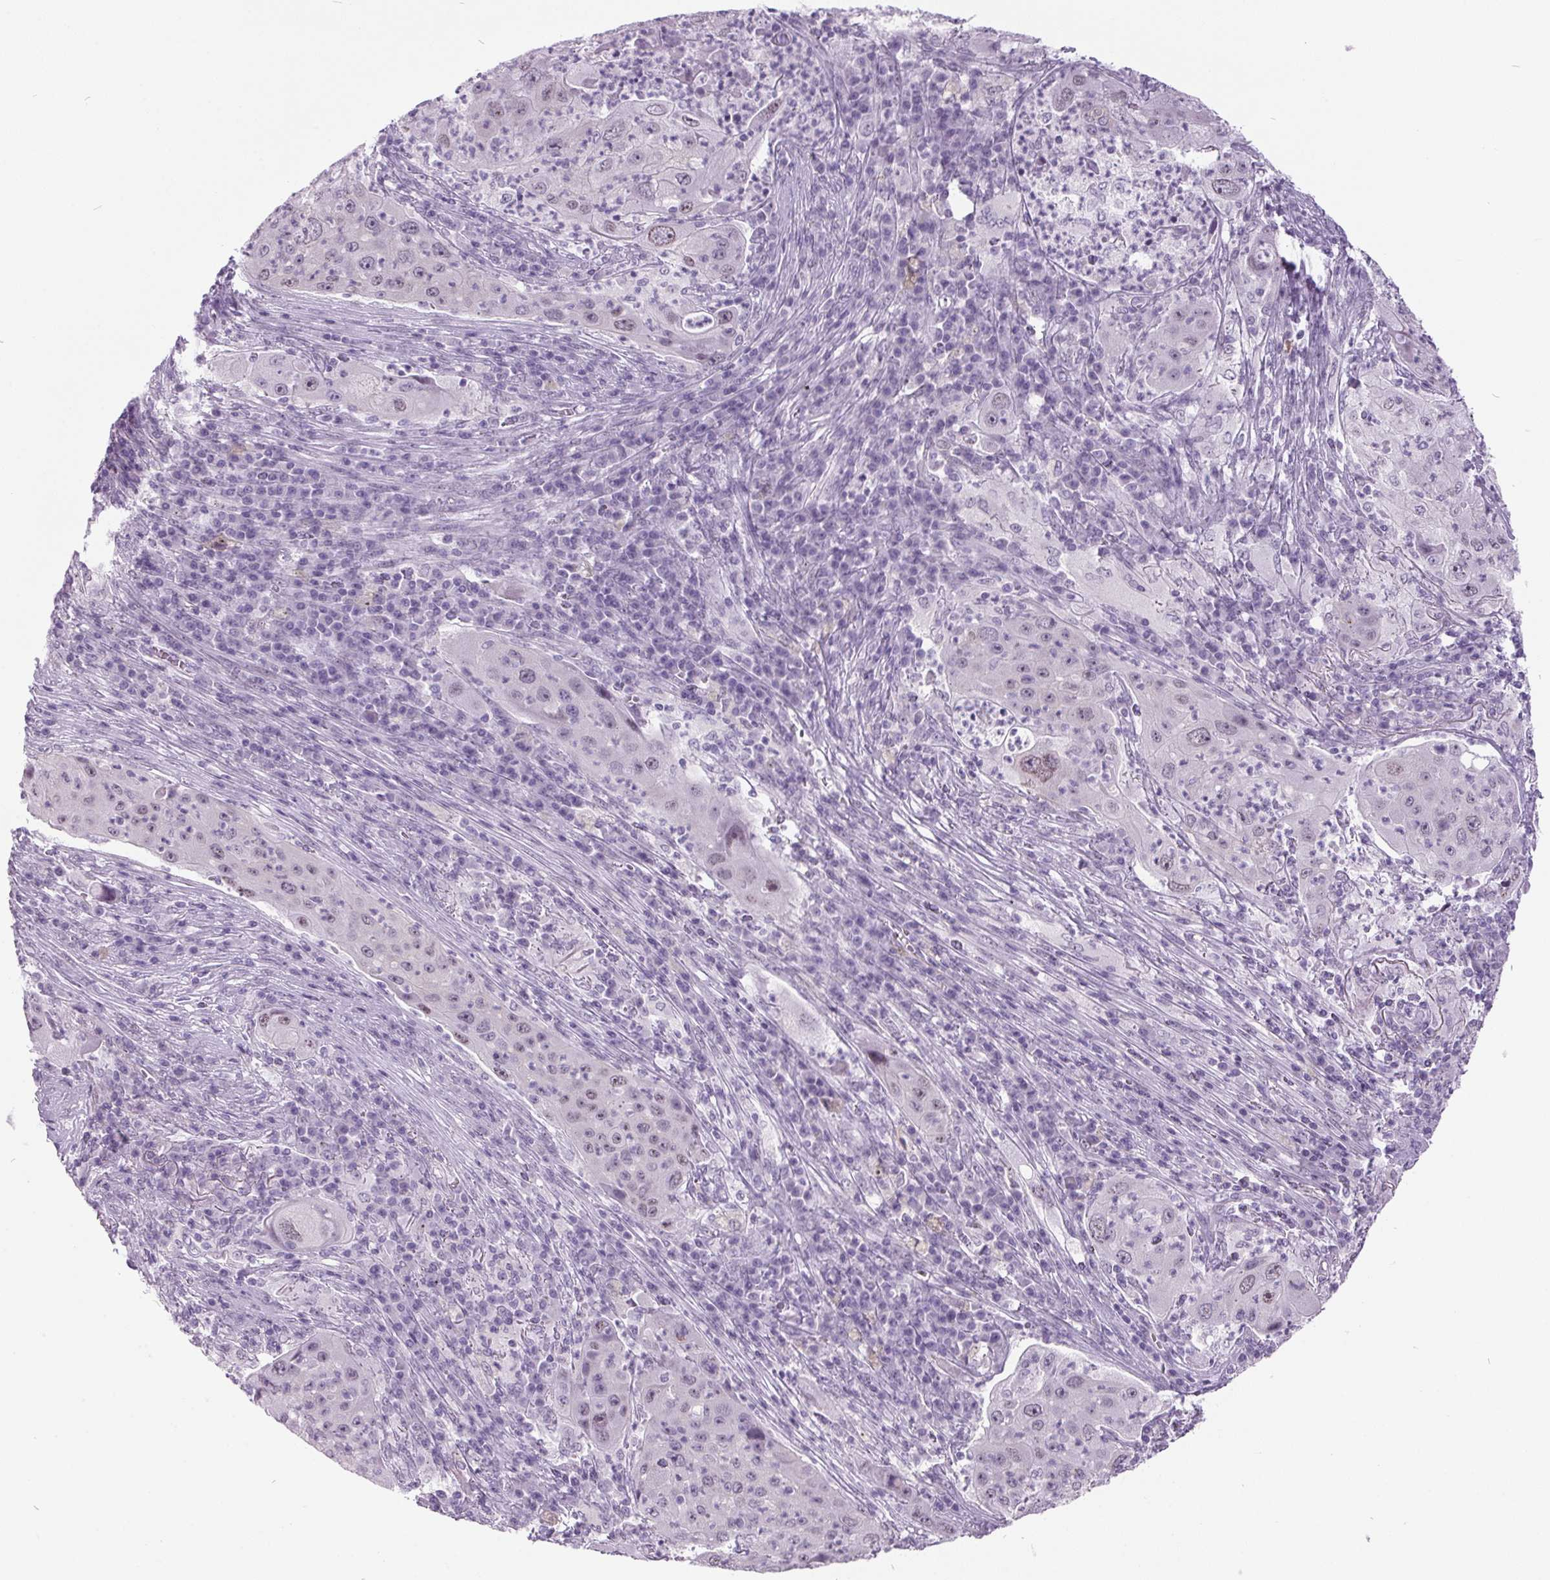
{"staining": {"intensity": "negative", "quantity": "none", "location": "none"}, "tissue": "lung cancer", "cell_type": "Tumor cells", "image_type": "cancer", "snomed": [{"axis": "morphology", "description": "Squamous cell carcinoma, NOS"}, {"axis": "topography", "description": "Lung"}], "caption": "Squamous cell carcinoma (lung) was stained to show a protein in brown. There is no significant staining in tumor cells.", "gene": "ODAD2", "patient": {"sex": "female", "age": 59}}